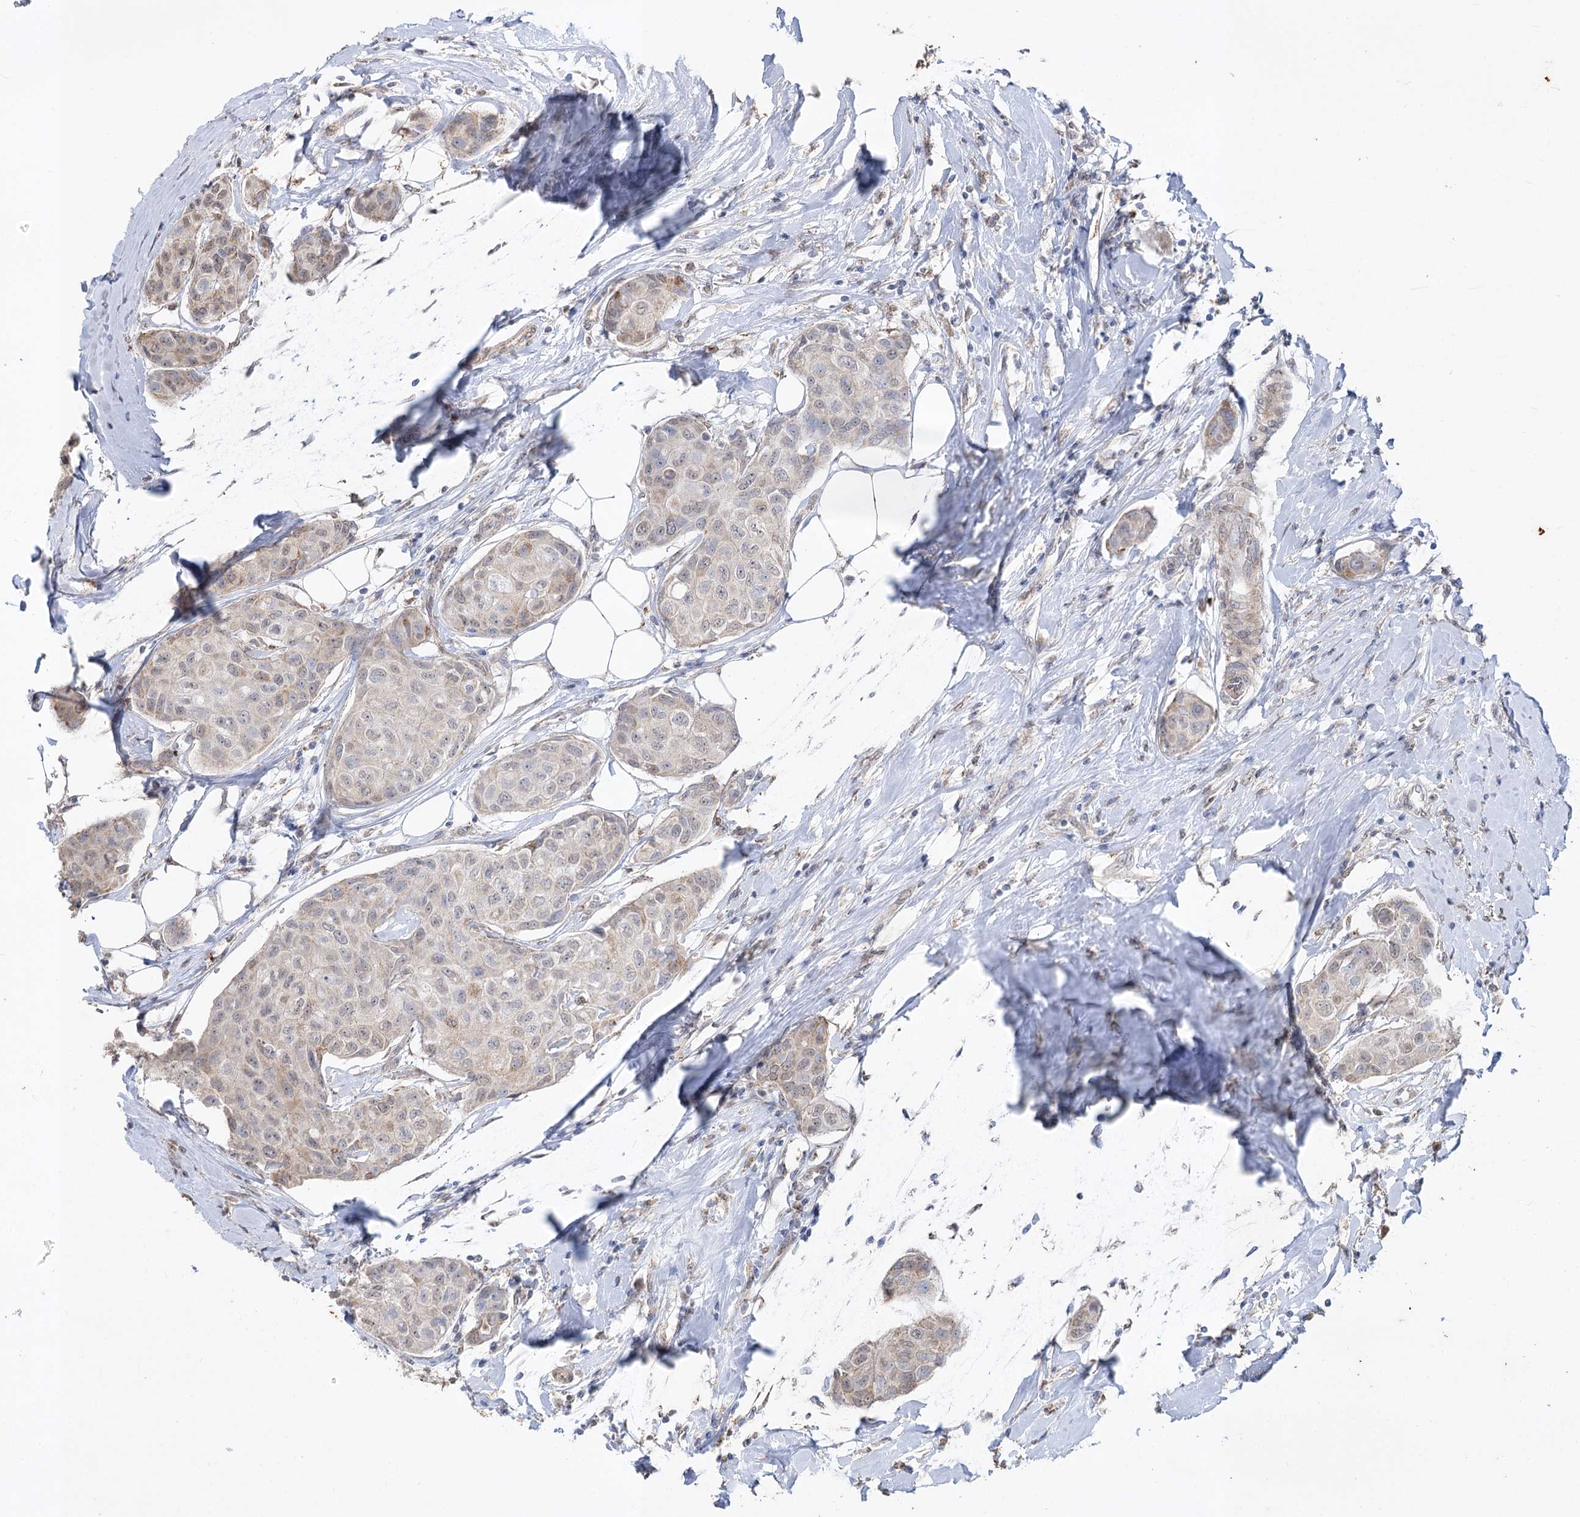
{"staining": {"intensity": "weak", "quantity": ">75%", "location": "cytoplasmic/membranous"}, "tissue": "breast cancer", "cell_type": "Tumor cells", "image_type": "cancer", "snomed": [{"axis": "morphology", "description": "Duct carcinoma"}, {"axis": "topography", "description": "Breast"}], "caption": "Immunohistochemistry (DAB) staining of breast cancer displays weak cytoplasmic/membranous protein expression in about >75% of tumor cells. Immunohistochemistry stains the protein in brown and the nuclei are stained blue.", "gene": "ZSCAN23", "patient": {"sex": "female", "age": 80}}